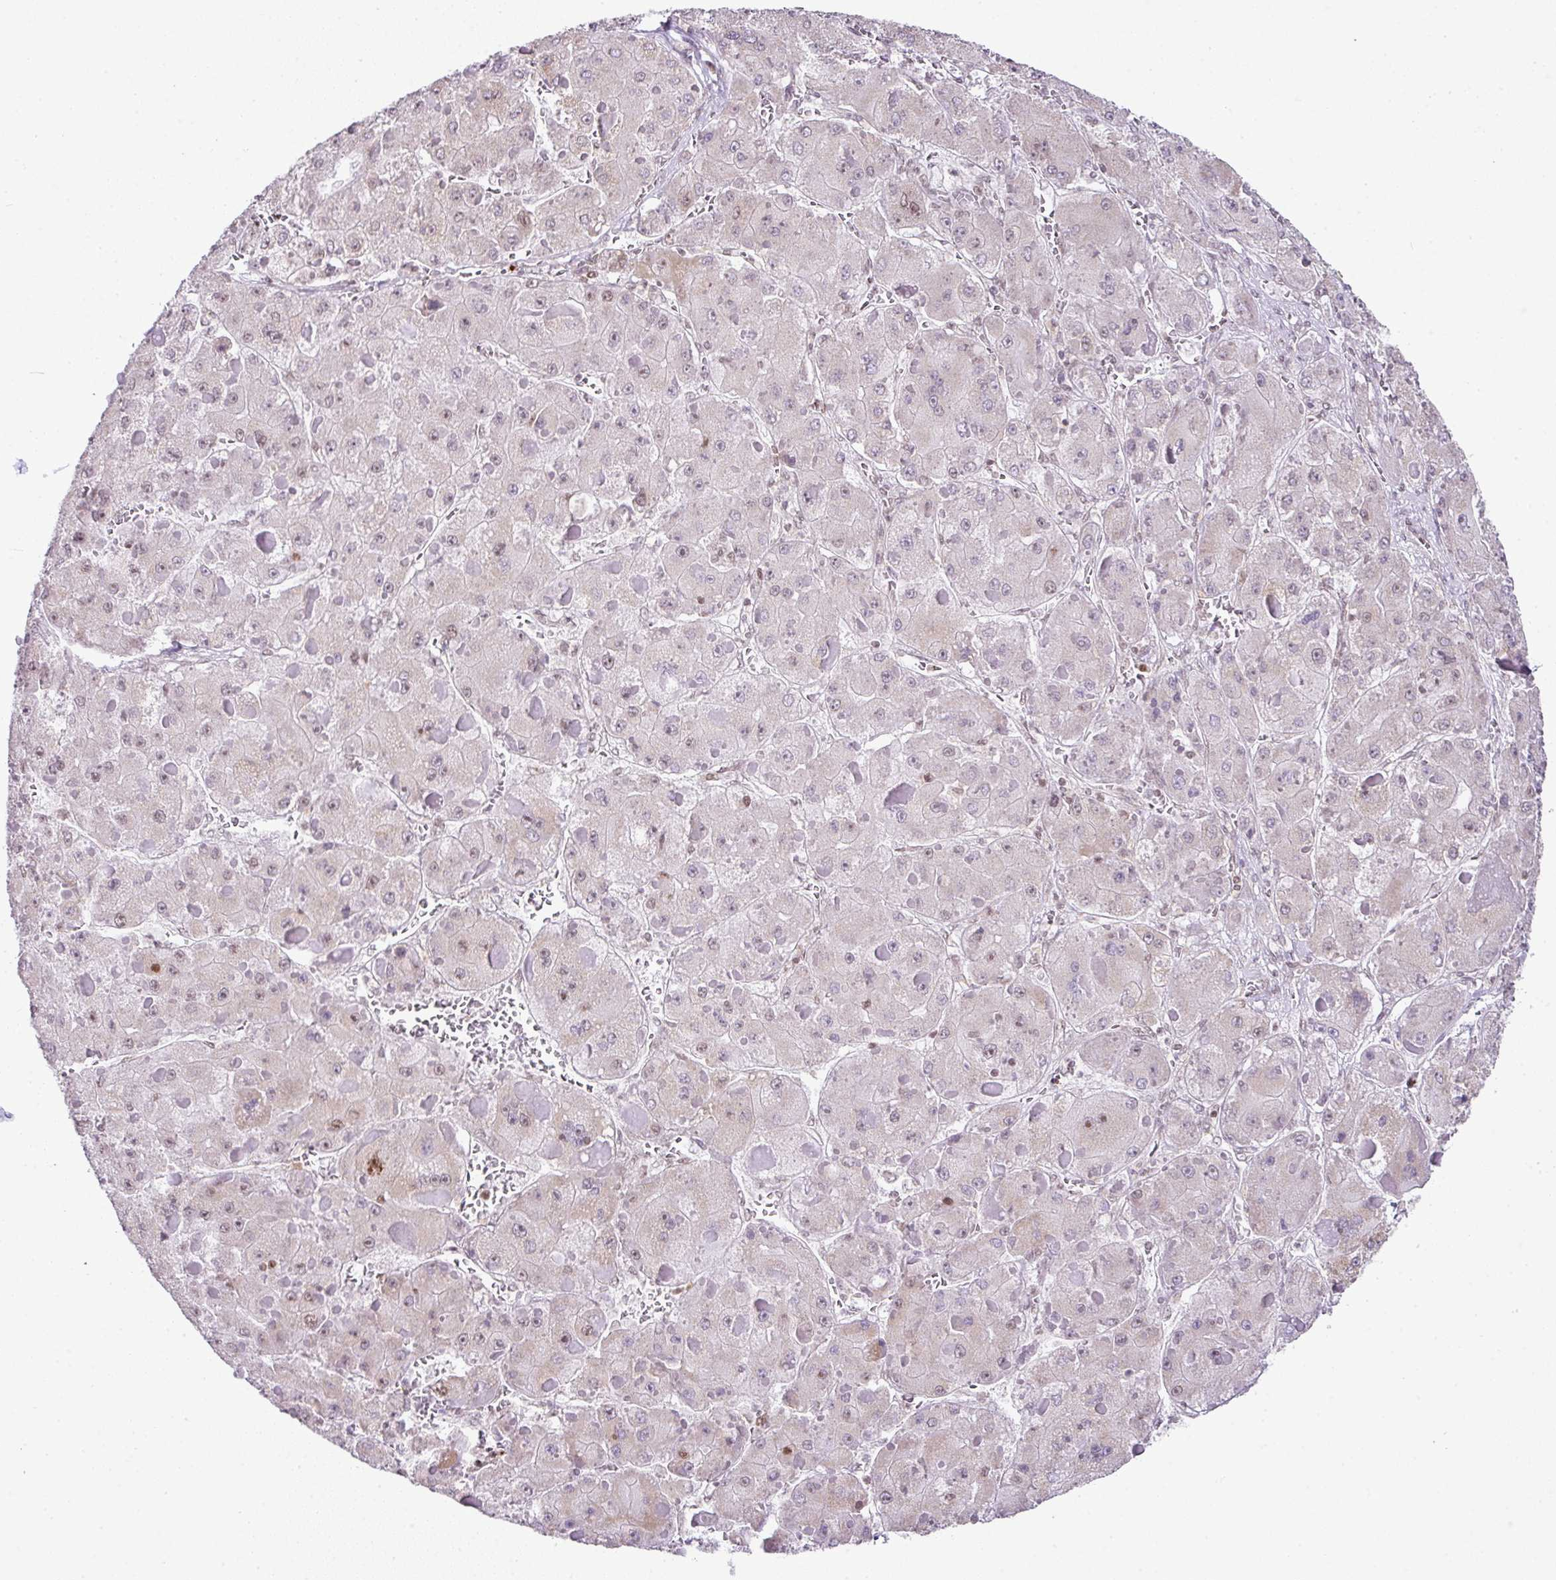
{"staining": {"intensity": "weak", "quantity": "<25%", "location": "nuclear"}, "tissue": "liver cancer", "cell_type": "Tumor cells", "image_type": "cancer", "snomed": [{"axis": "morphology", "description": "Carcinoma, Hepatocellular, NOS"}, {"axis": "topography", "description": "Liver"}], "caption": "This is an immunohistochemistry (IHC) micrograph of liver cancer. There is no staining in tumor cells.", "gene": "FAM32A", "patient": {"sex": "female", "age": 73}}